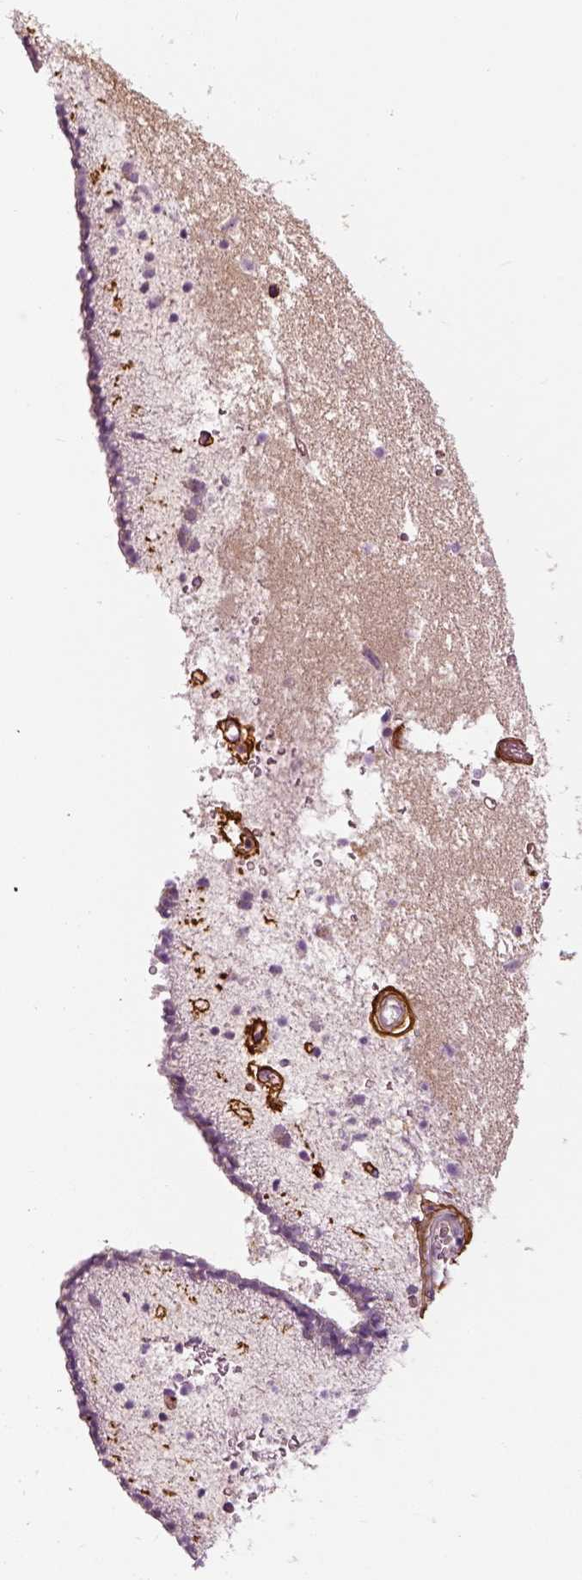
{"staining": {"intensity": "negative", "quantity": "none", "location": "none"}, "tissue": "caudate", "cell_type": "Glial cells", "image_type": "normal", "snomed": [{"axis": "morphology", "description": "Normal tissue, NOS"}, {"axis": "topography", "description": "Lateral ventricle wall"}], "caption": "IHC micrograph of normal human caudate stained for a protein (brown), which demonstrates no expression in glial cells. (DAB immunohistochemistry with hematoxylin counter stain).", "gene": "COL6A2", "patient": {"sex": "female", "age": 42}}